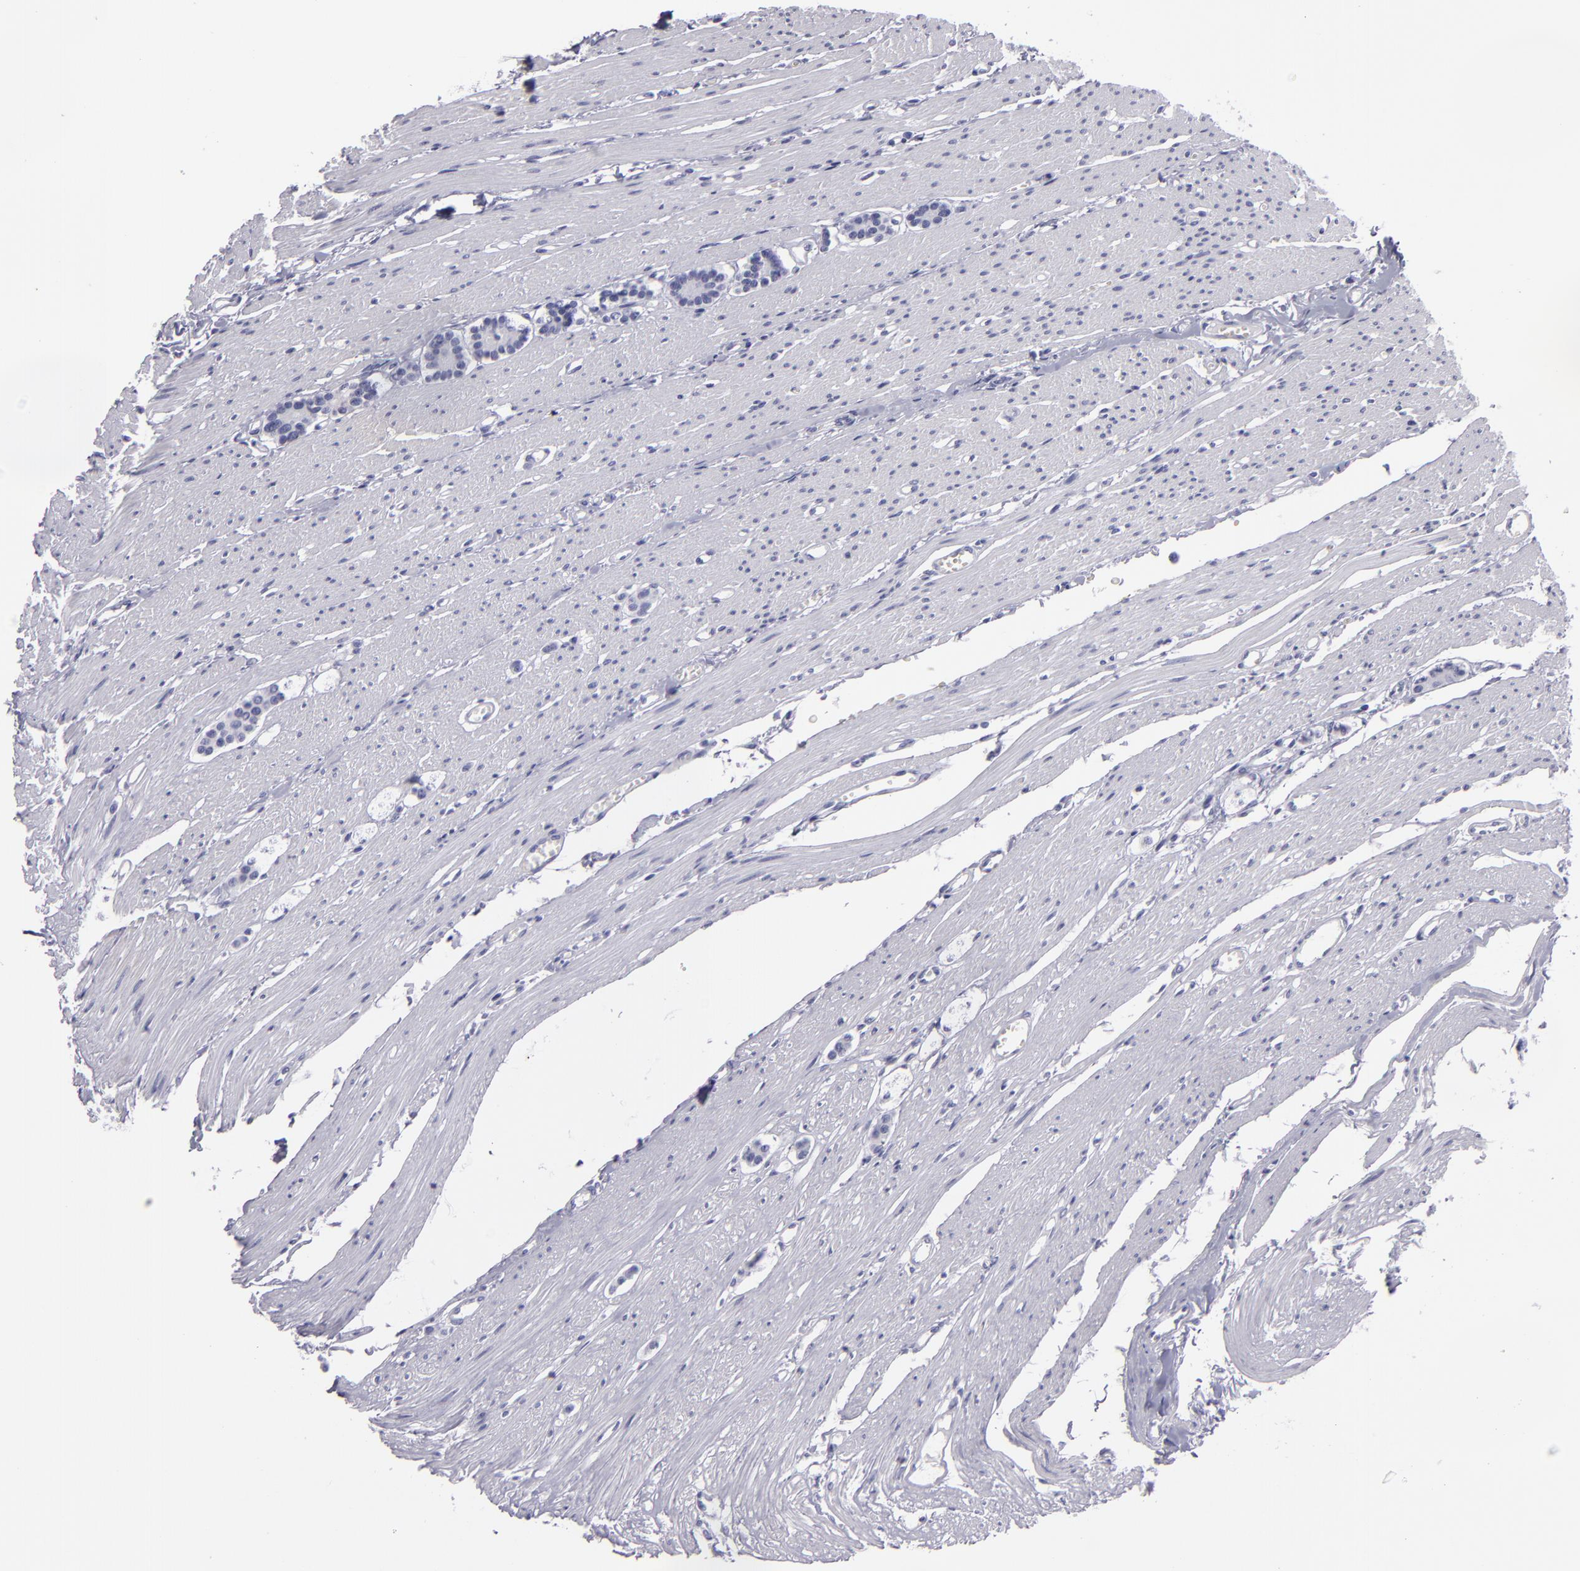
{"staining": {"intensity": "negative", "quantity": "none", "location": "none"}, "tissue": "carcinoid", "cell_type": "Tumor cells", "image_type": "cancer", "snomed": [{"axis": "morphology", "description": "Carcinoid, malignant, NOS"}, {"axis": "topography", "description": "Small intestine"}], "caption": "Immunohistochemistry (IHC) of malignant carcinoid displays no staining in tumor cells.", "gene": "CR2", "patient": {"sex": "male", "age": 60}}